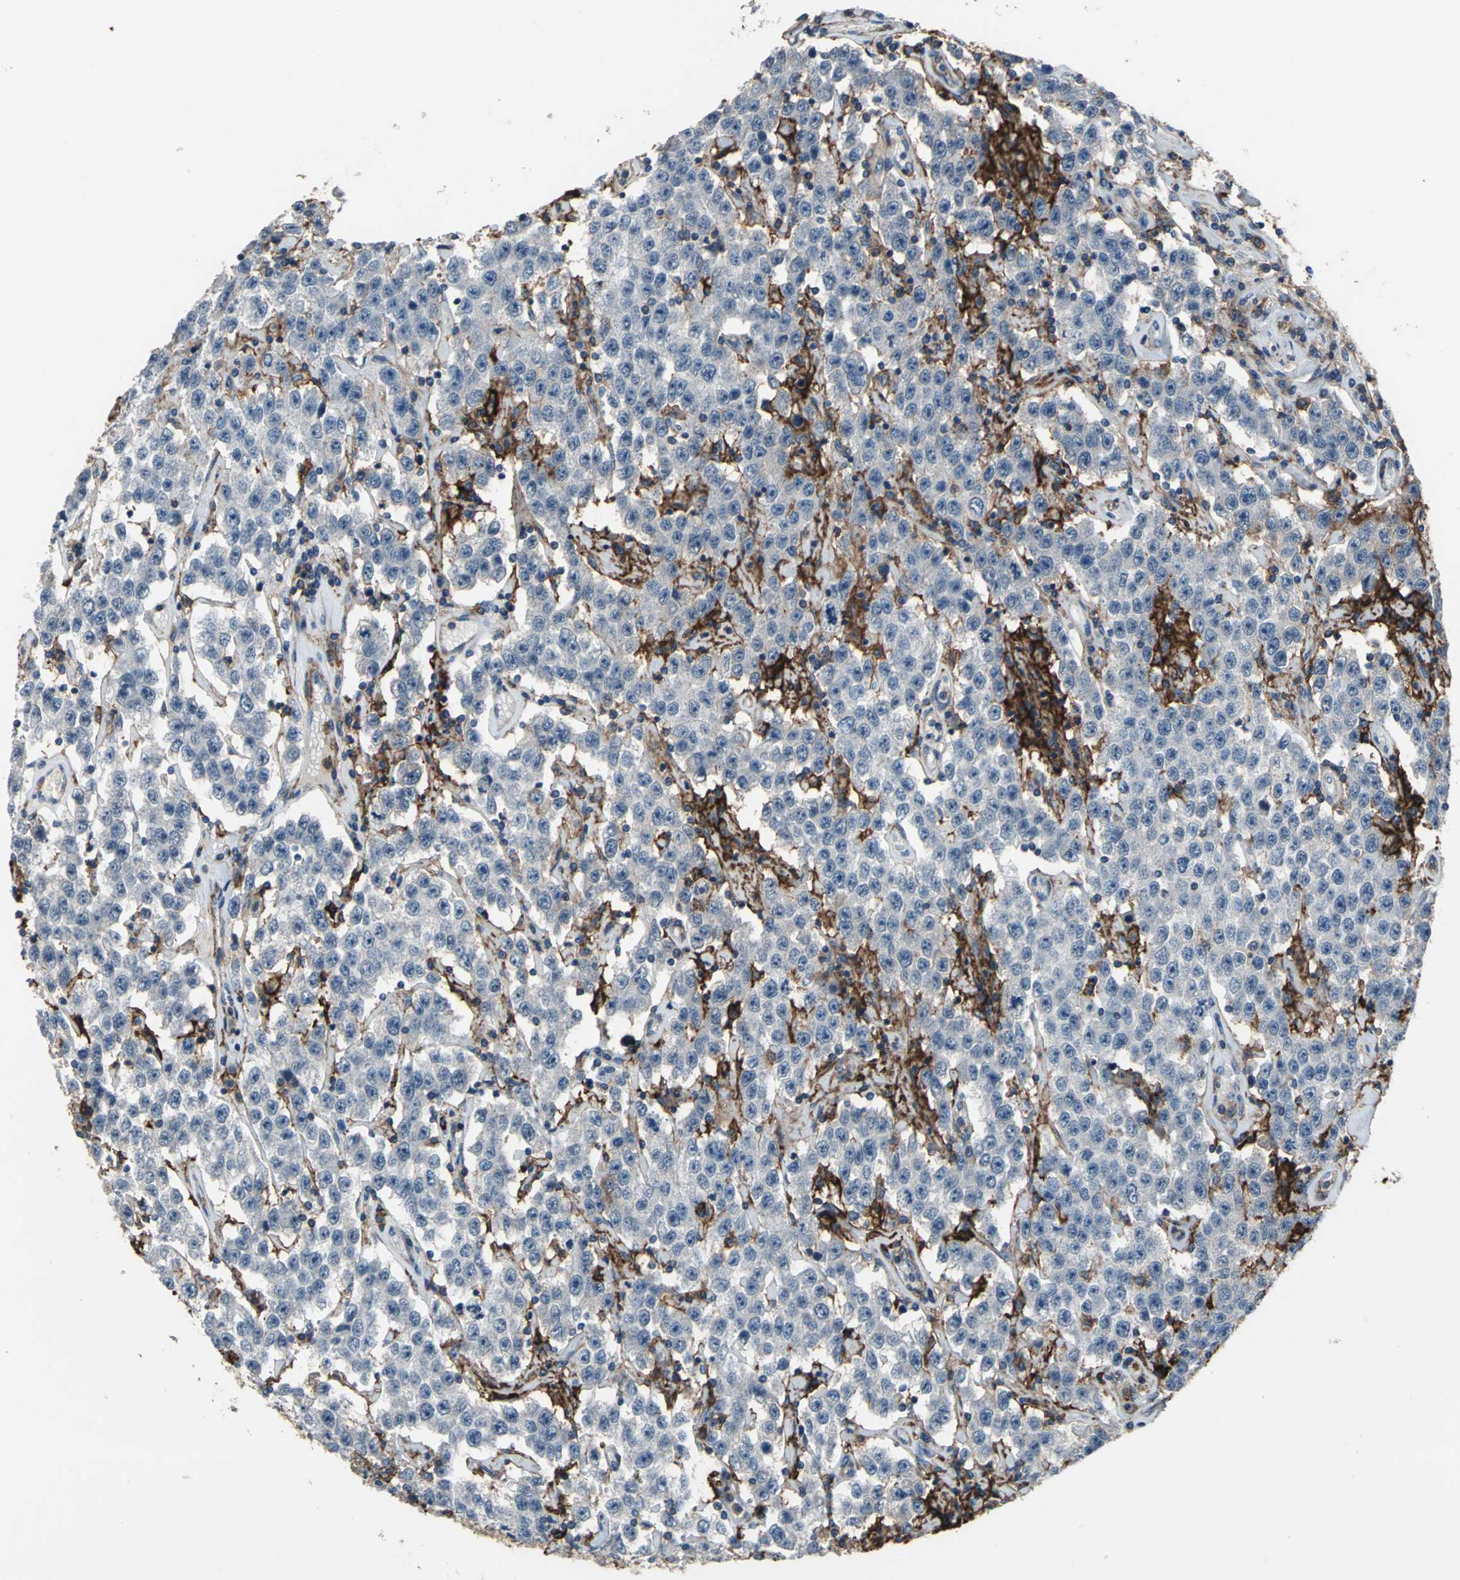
{"staining": {"intensity": "negative", "quantity": "none", "location": "none"}, "tissue": "testis cancer", "cell_type": "Tumor cells", "image_type": "cancer", "snomed": [{"axis": "morphology", "description": "Seminoma, NOS"}, {"axis": "topography", "description": "Testis"}], "caption": "Tumor cells show no significant expression in testis cancer (seminoma). The staining is performed using DAB brown chromogen with nuclei counter-stained in using hematoxylin.", "gene": "CD44", "patient": {"sex": "male", "age": 52}}